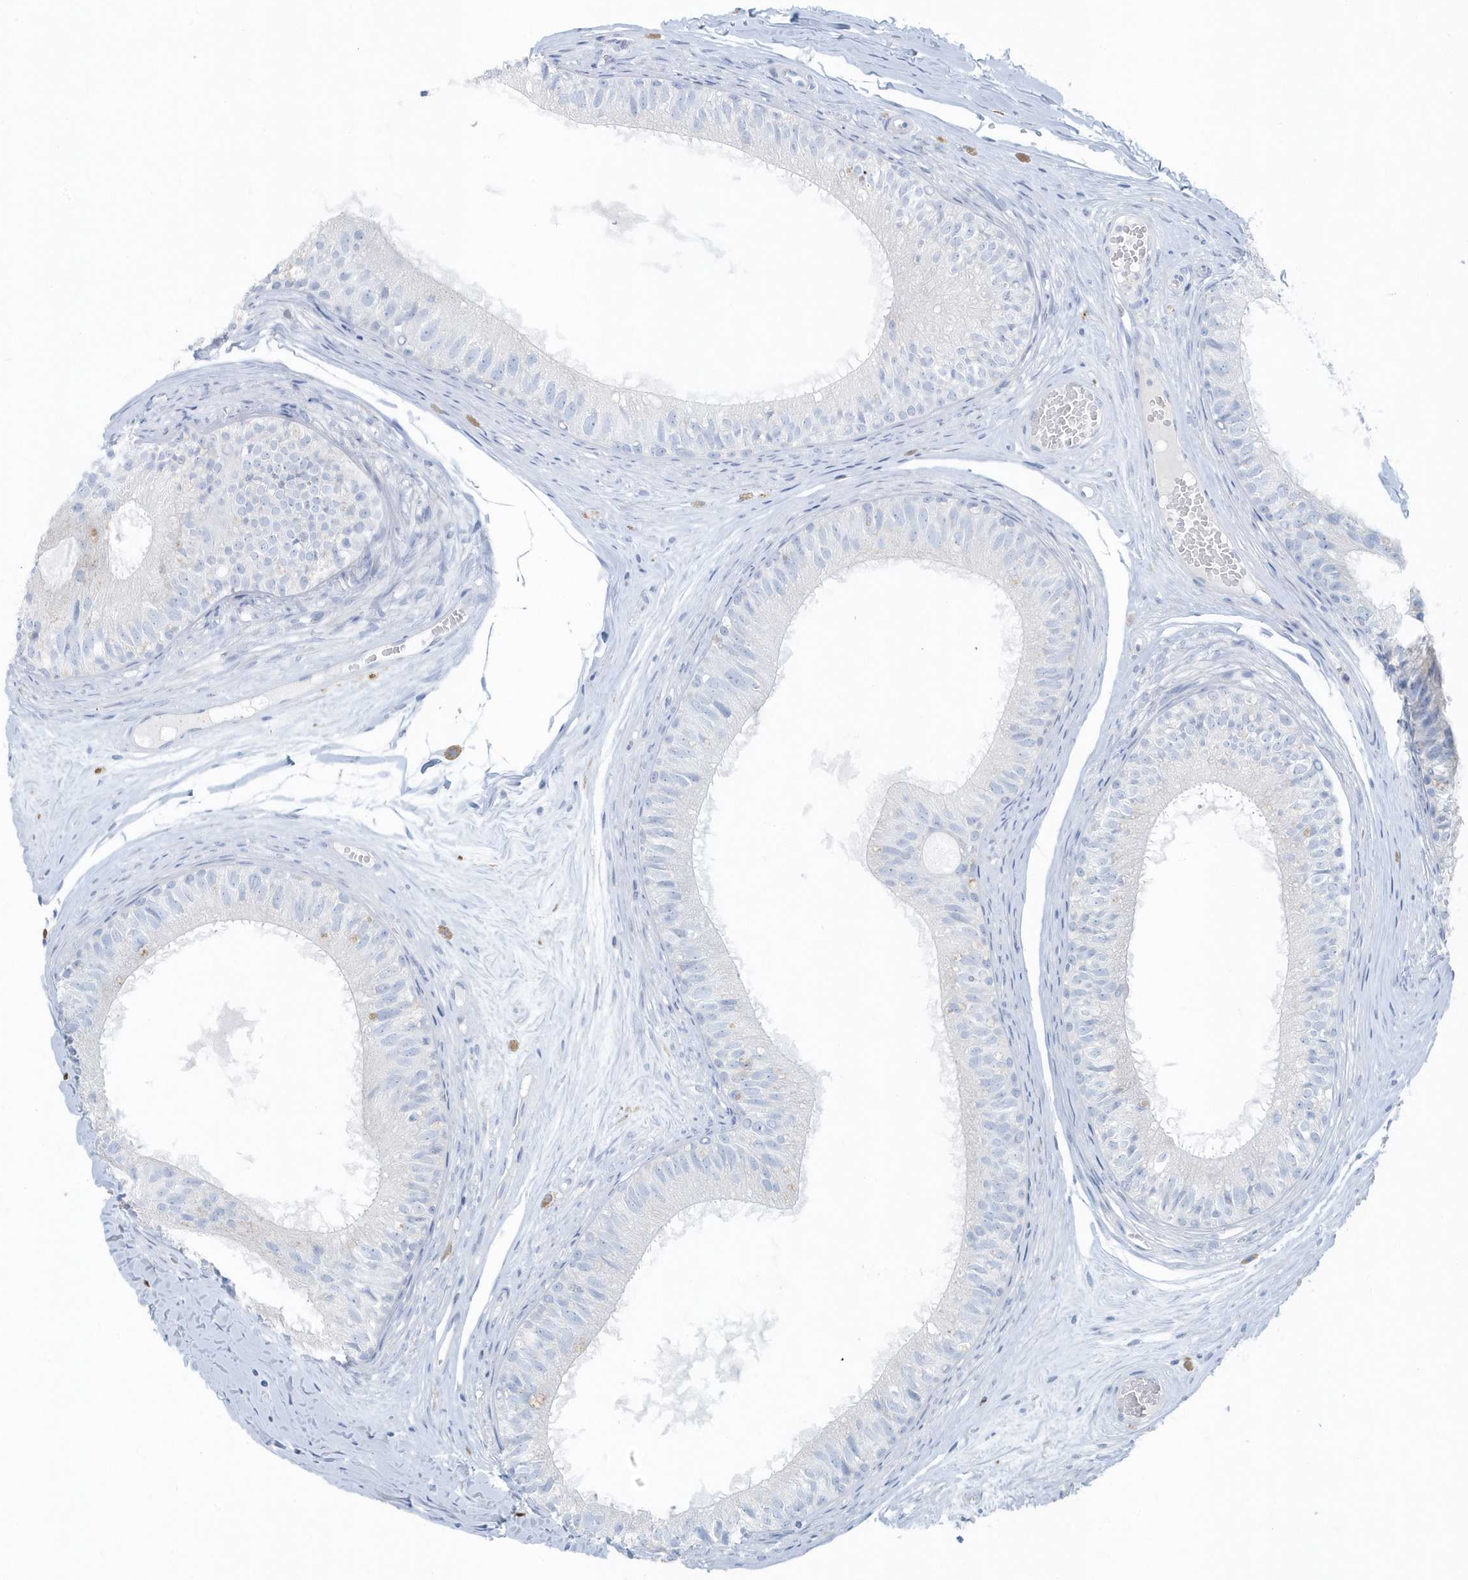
{"staining": {"intensity": "negative", "quantity": "none", "location": "none"}, "tissue": "epididymis", "cell_type": "Glandular cells", "image_type": "normal", "snomed": [{"axis": "morphology", "description": "Normal tissue, NOS"}, {"axis": "morphology", "description": "Seminoma in situ"}, {"axis": "topography", "description": "Testis"}, {"axis": "topography", "description": "Epididymis"}], "caption": "This is an IHC photomicrograph of benign human epididymis. There is no positivity in glandular cells.", "gene": "FAM98A", "patient": {"sex": "male", "age": 28}}